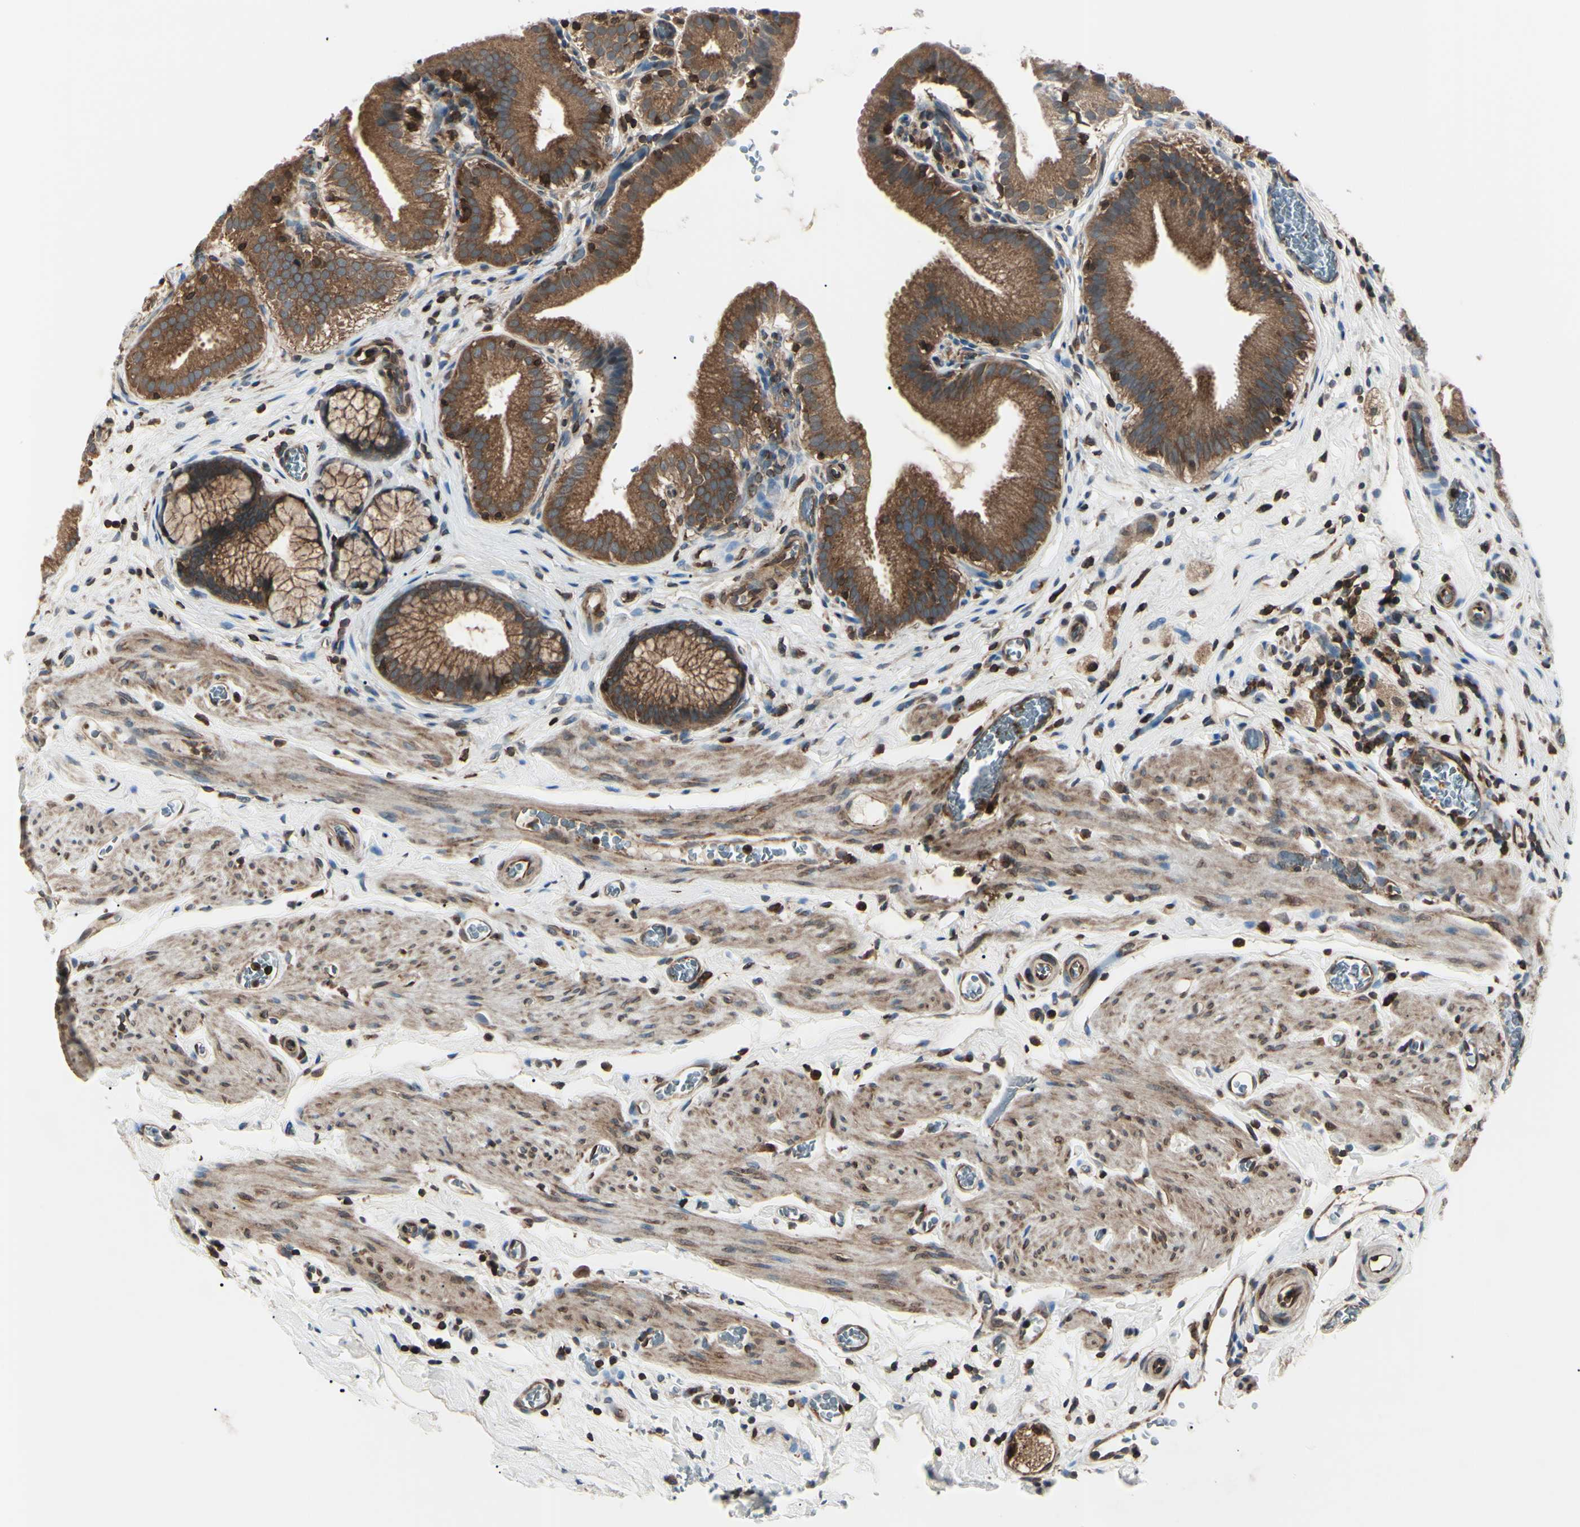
{"staining": {"intensity": "strong", "quantity": ">75%", "location": "cytoplasmic/membranous"}, "tissue": "gallbladder", "cell_type": "Glandular cells", "image_type": "normal", "snomed": [{"axis": "morphology", "description": "Normal tissue, NOS"}, {"axis": "topography", "description": "Gallbladder"}], "caption": "Approximately >75% of glandular cells in unremarkable human gallbladder exhibit strong cytoplasmic/membranous protein staining as visualized by brown immunohistochemical staining.", "gene": "MAPRE1", "patient": {"sex": "male", "age": 54}}